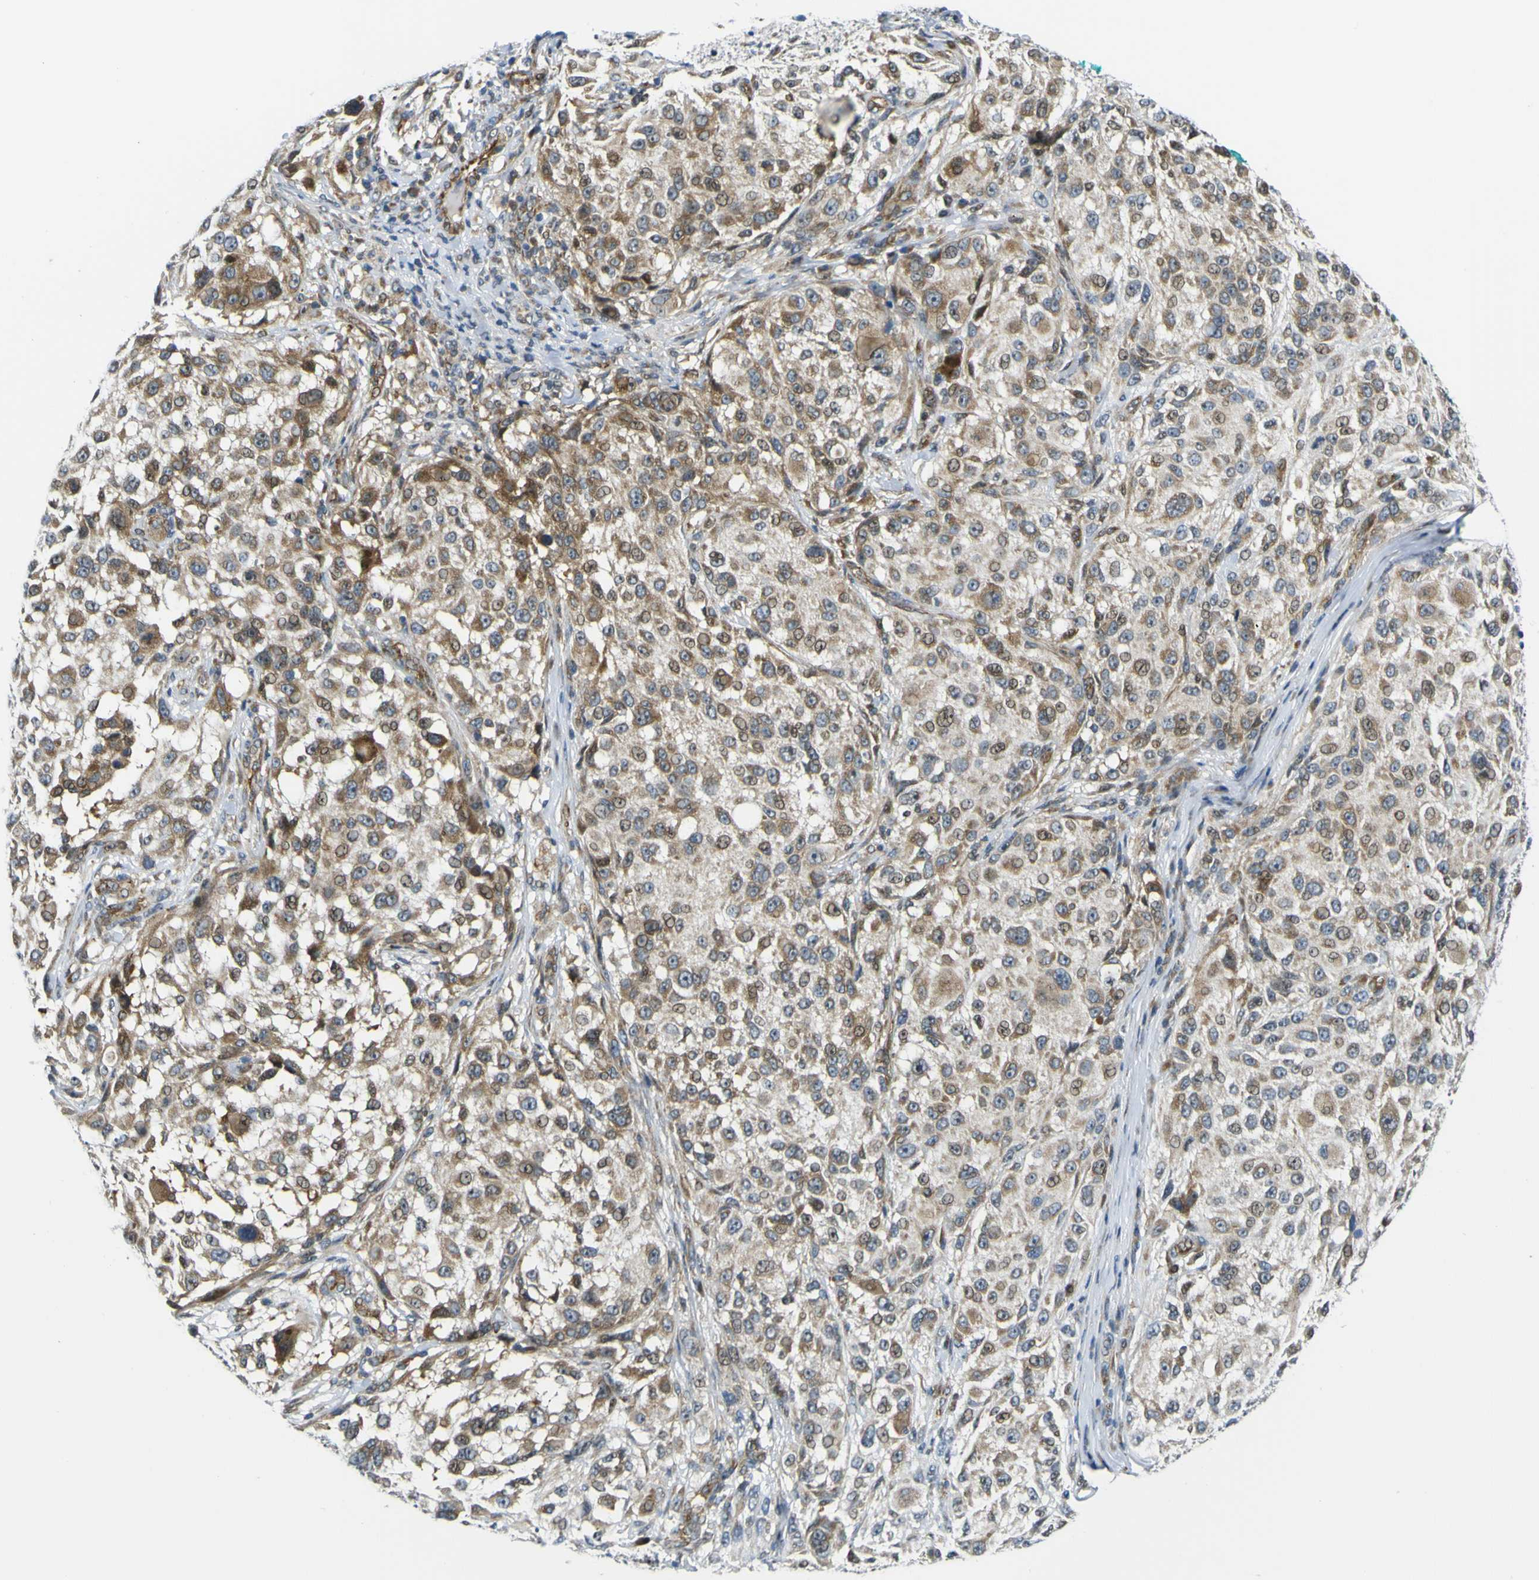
{"staining": {"intensity": "strong", "quantity": "25%-75%", "location": "cytoplasmic/membranous,nuclear"}, "tissue": "melanoma", "cell_type": "Tumor cells", "image_type": "cancer", "snomed": [{"axis": "morphology", "description": "Necrosis, NOS"}, {"axis": "morphology", "description": "Malignant melanoma, NOS"}, {"axis": "topography", "description": "Skin"}], "caption": "High-power microscopy captured an IHC image of melanoma, revealing strong cytoplasmic/membranous and nuclear expression in about 25%-75% of tumor cells. (Brightfield microscopy of DAB IHC at high magnification).", "gene": "KDM7A", "patient": {"sex": "female", "age": 87}}